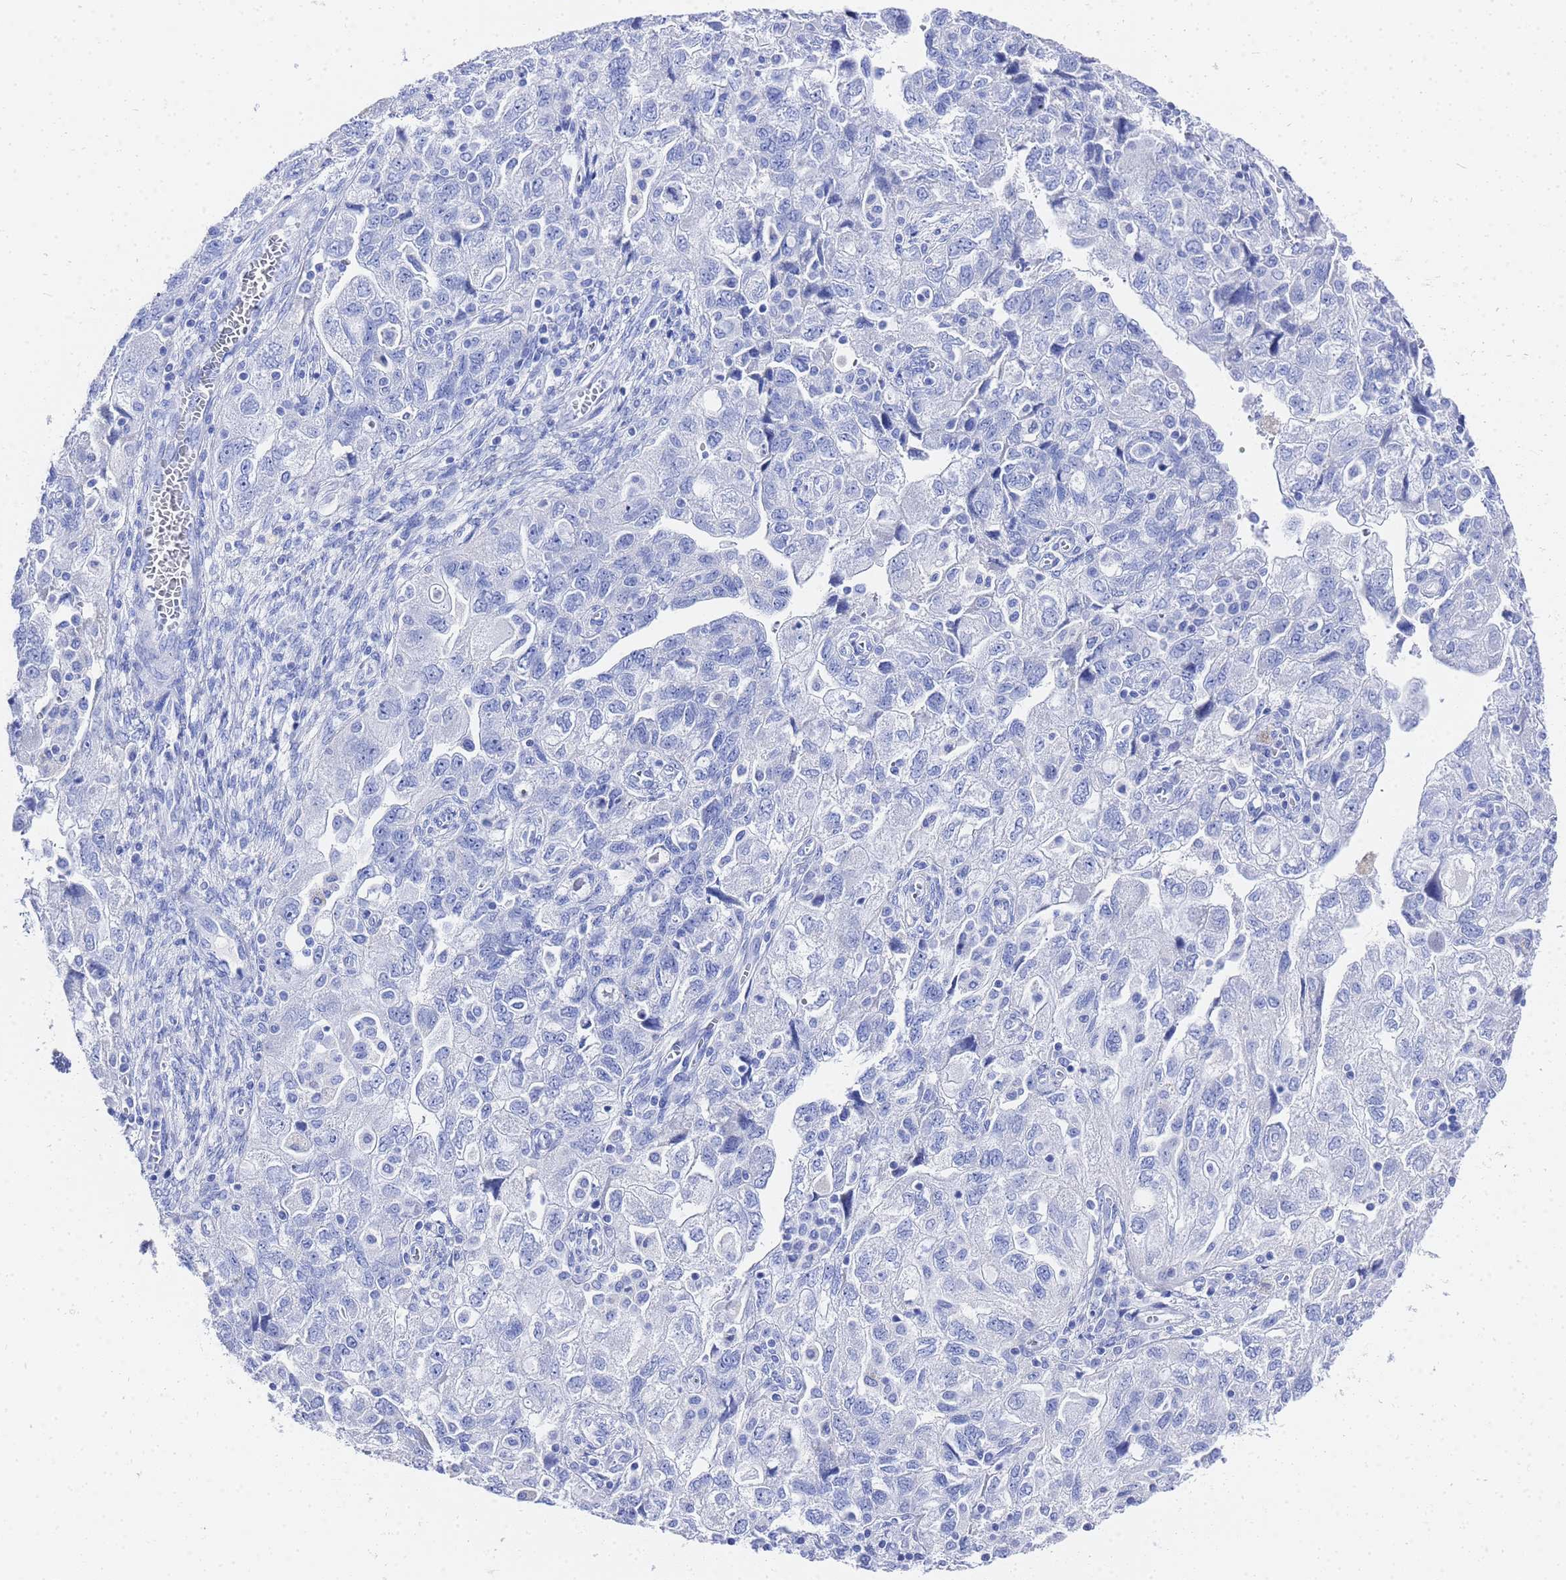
{"staining": {"intensity": "negative", "quantity": "none", "location": "none"}, "tissue": "ovarian cancer", "cell_type": "Tumor cells", "image_type": "cancer", "snomed": [{"axis": "morphology", "description": "Carcinoma, NOS"}, {"axis": "morphology", "description": "Cystadenocarcinoma, serous, NOS"}, {"axis": "topography", "description": "Ovary"}], "caption": "Immunohistochemistry image of neoplastic tissue: serous cystadenocarcinoma (ovarian) stained with DAB demonstrates no significant protein staining in tumor cells.", "gene": "GGT1", "patient": {"sex": "female", "age": 69}}